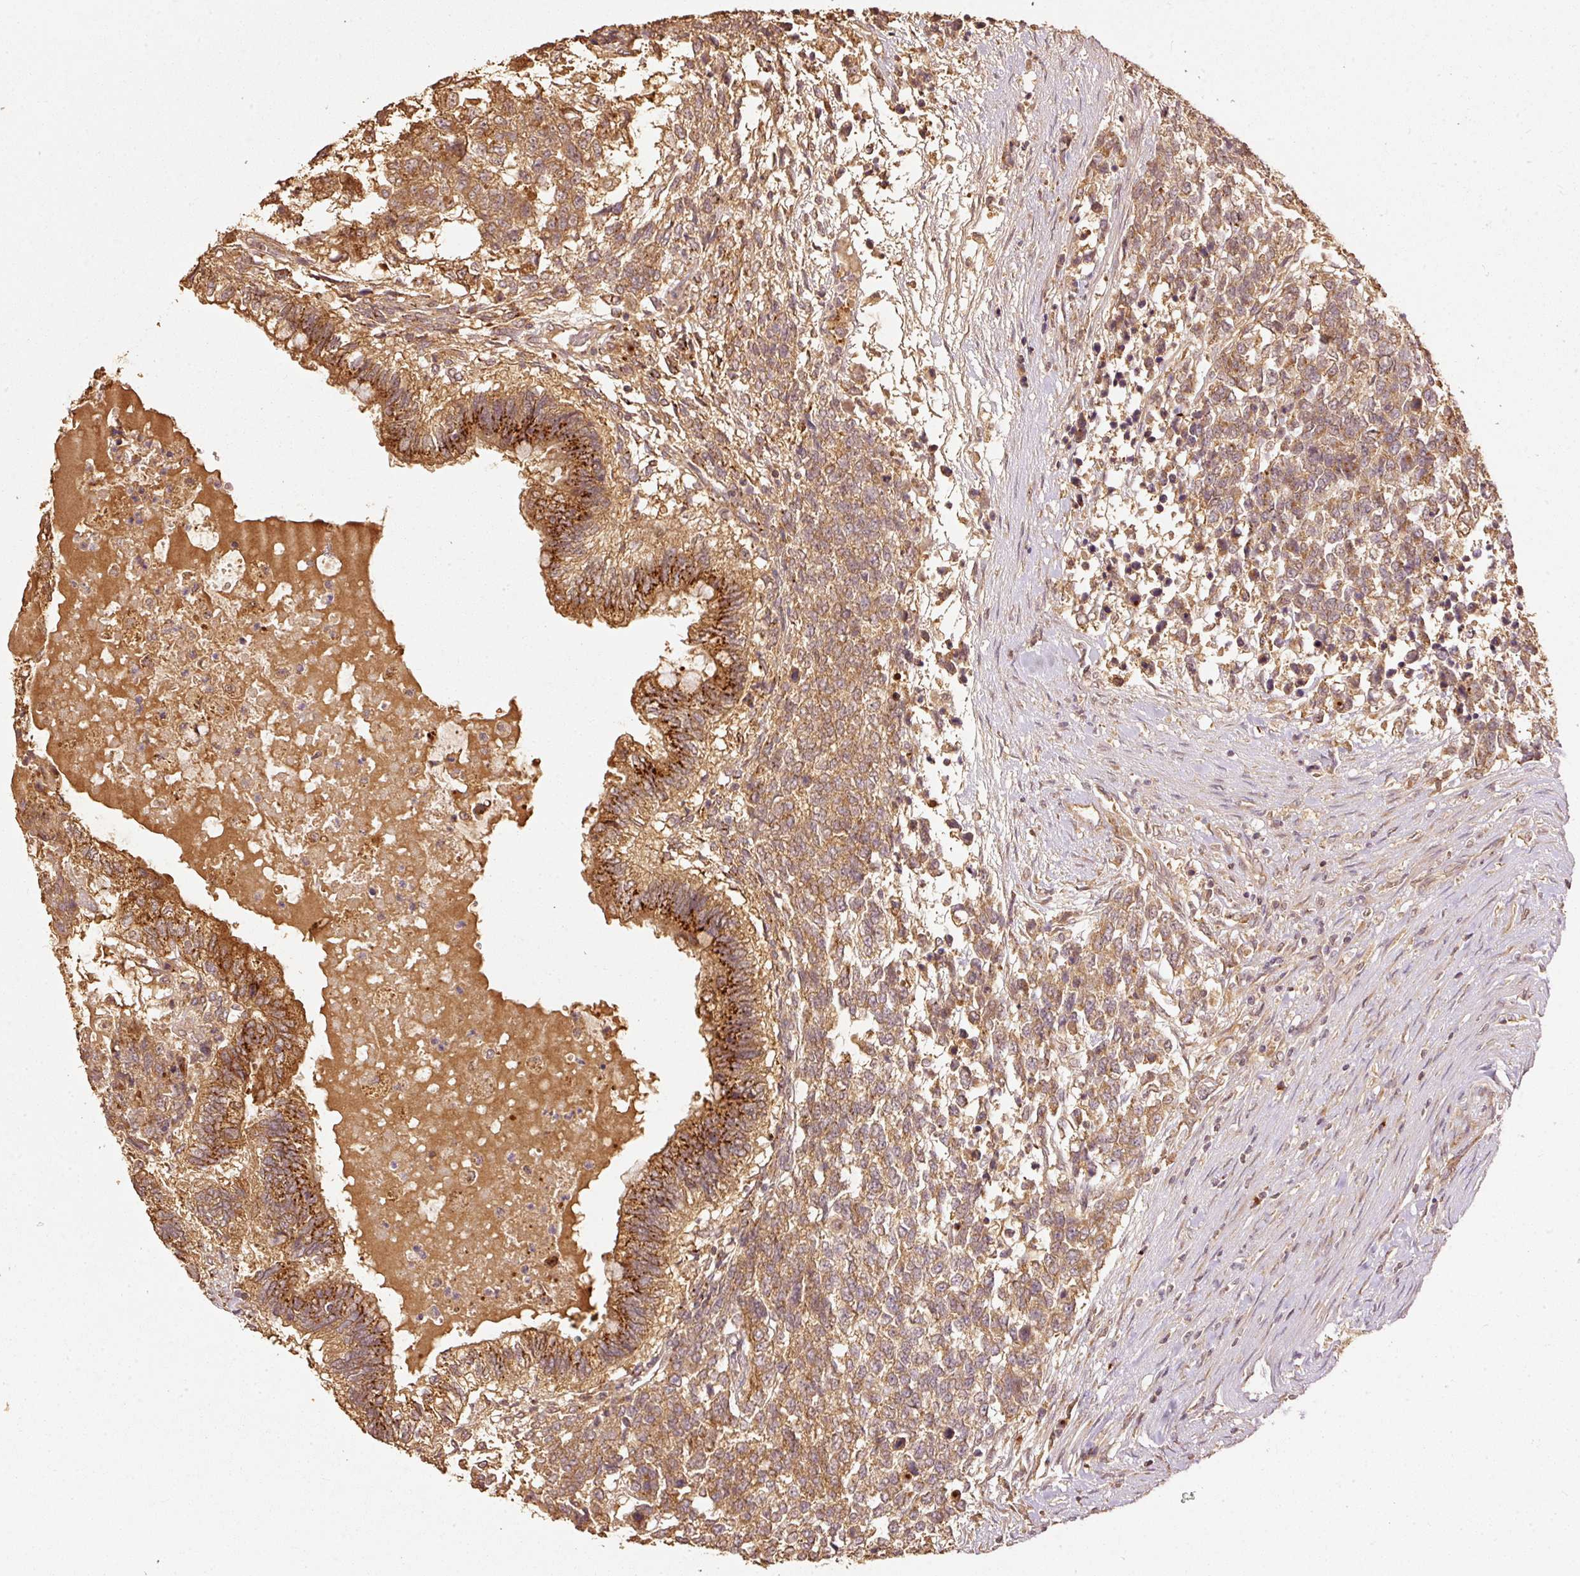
{"staining": {"intensity": "moderate", "quantity": ">75%", "location": "cytoplasmic/membranous"}, "tissue": "testis cancer", "cell_type": "Tumor cells", "image_type": "cancer", "snomed": [{"axis": "morphology", "description": "Carcinoma, Embryonal, NOS"}, {"axis": "topography", "description": "Testis"}], "caption": "High-magnification brightfield microscopy of embryonal carcinoma (testis) stained with DAB (brown) and counterstained with hematoxylin (blue). tumor cells exhibit moderate cytoplasmic/membranous staining is identified in approximately>75% of cells.", "gene": "FUT8", "patient": {"sex": "male", "age": 23}}